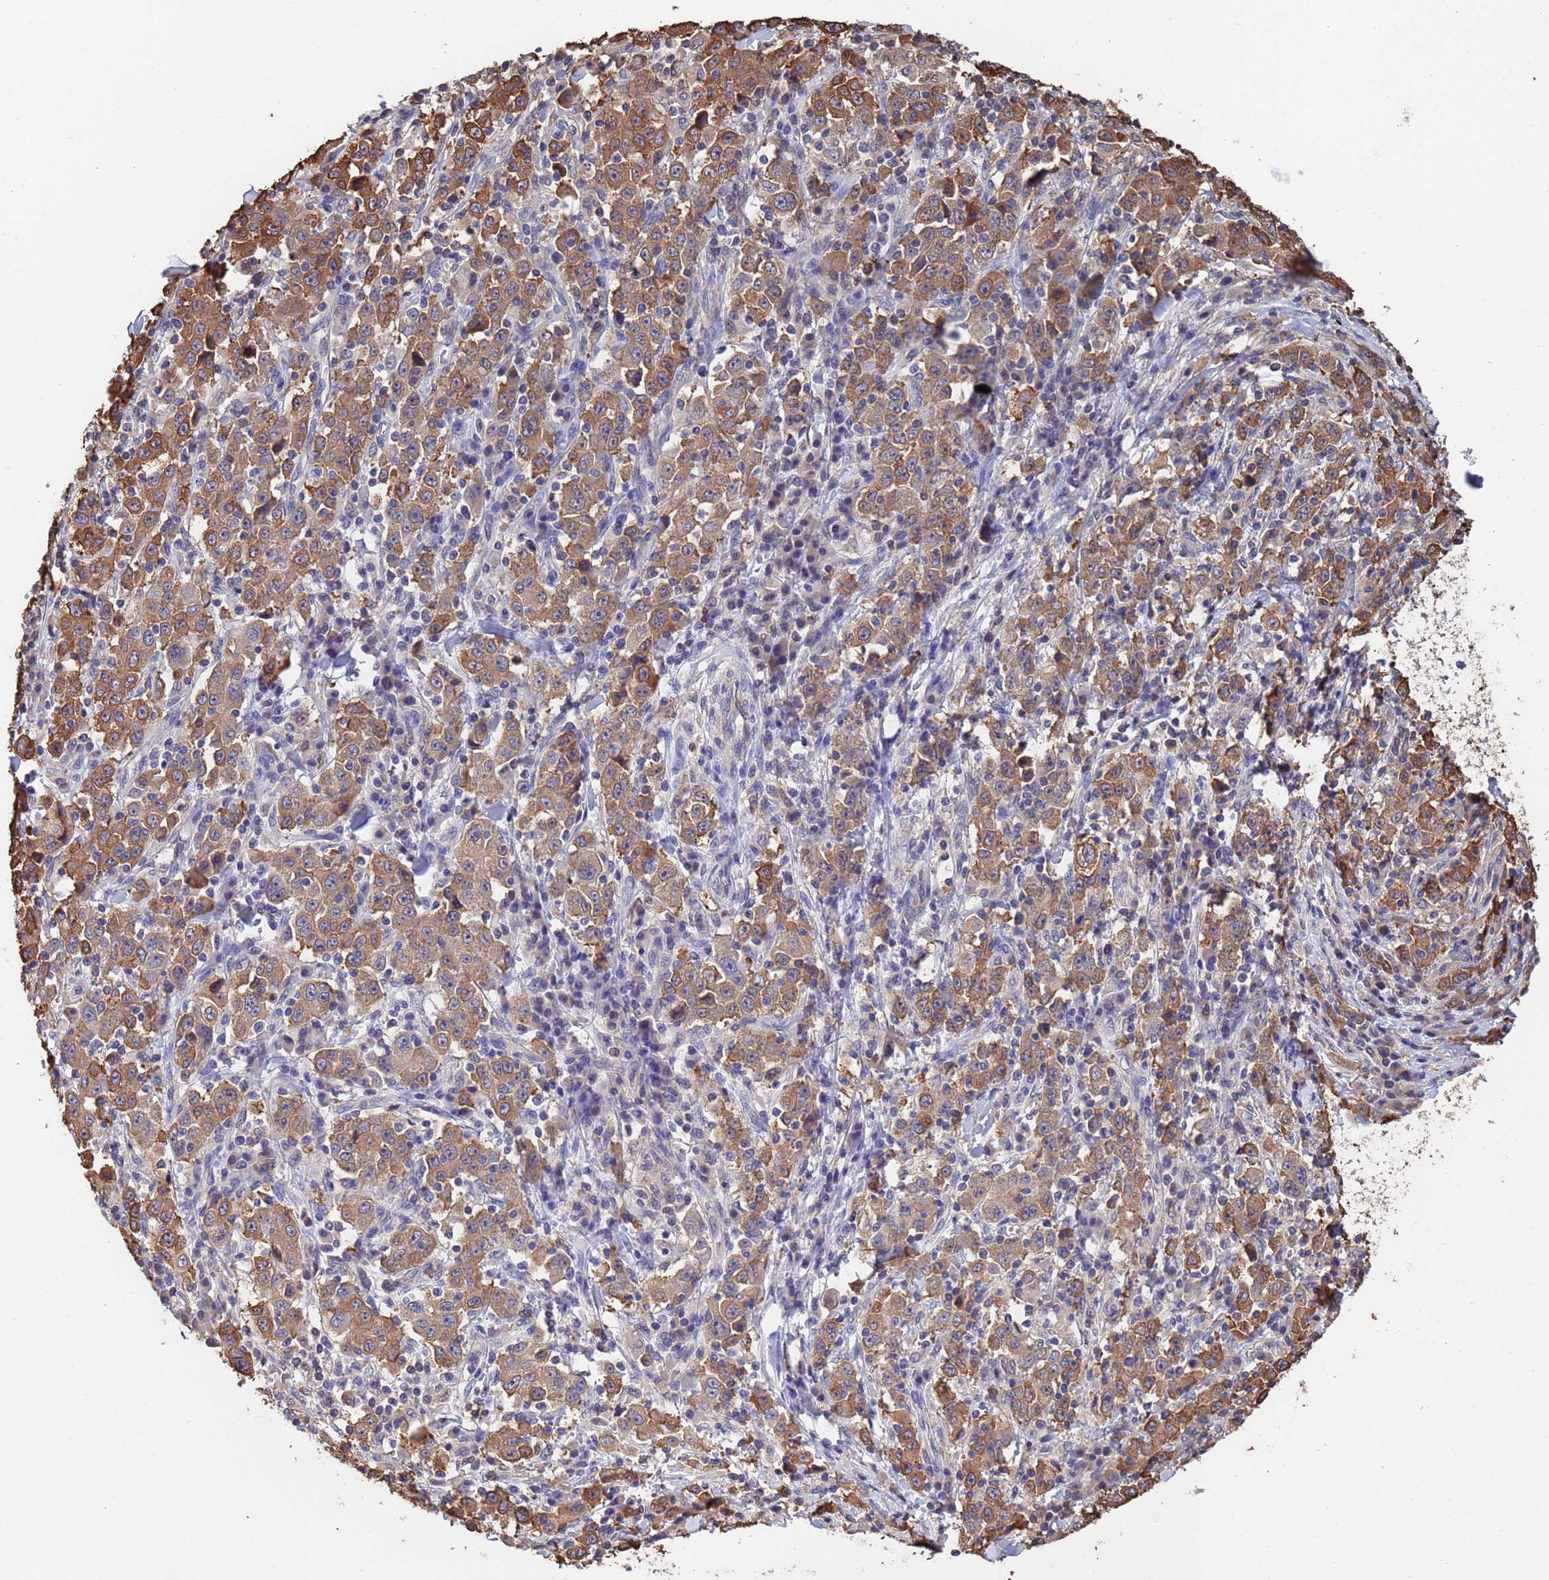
{"staining": {"intensity": "moderate", "quantity": ">75%", "location": "cytoplasmic/membranous"}, "tissue": "stomach cancer", "cell_type": "Tumor cells", "image_type": "cancer", "snomed": [{"axis": "morphology", "description": "Normal tissue, NOS"}, {"axis": "morphology", "description": "Adenocarcinoma, NOS"}, {"axis": "topography", "description": "Stomach, upper"}, {"axis": "topography", "description": "Stomach"}], "caption": "IHC micrograph of human adenocarcinoma (stomach) stained for a protein (brown), which shows medium levels of moderate cytoplasmic/membranous staining in approximately >75% of tumor cells.", "gene": "FAM25A", "patient": {"sex": "male", "age": 59}}